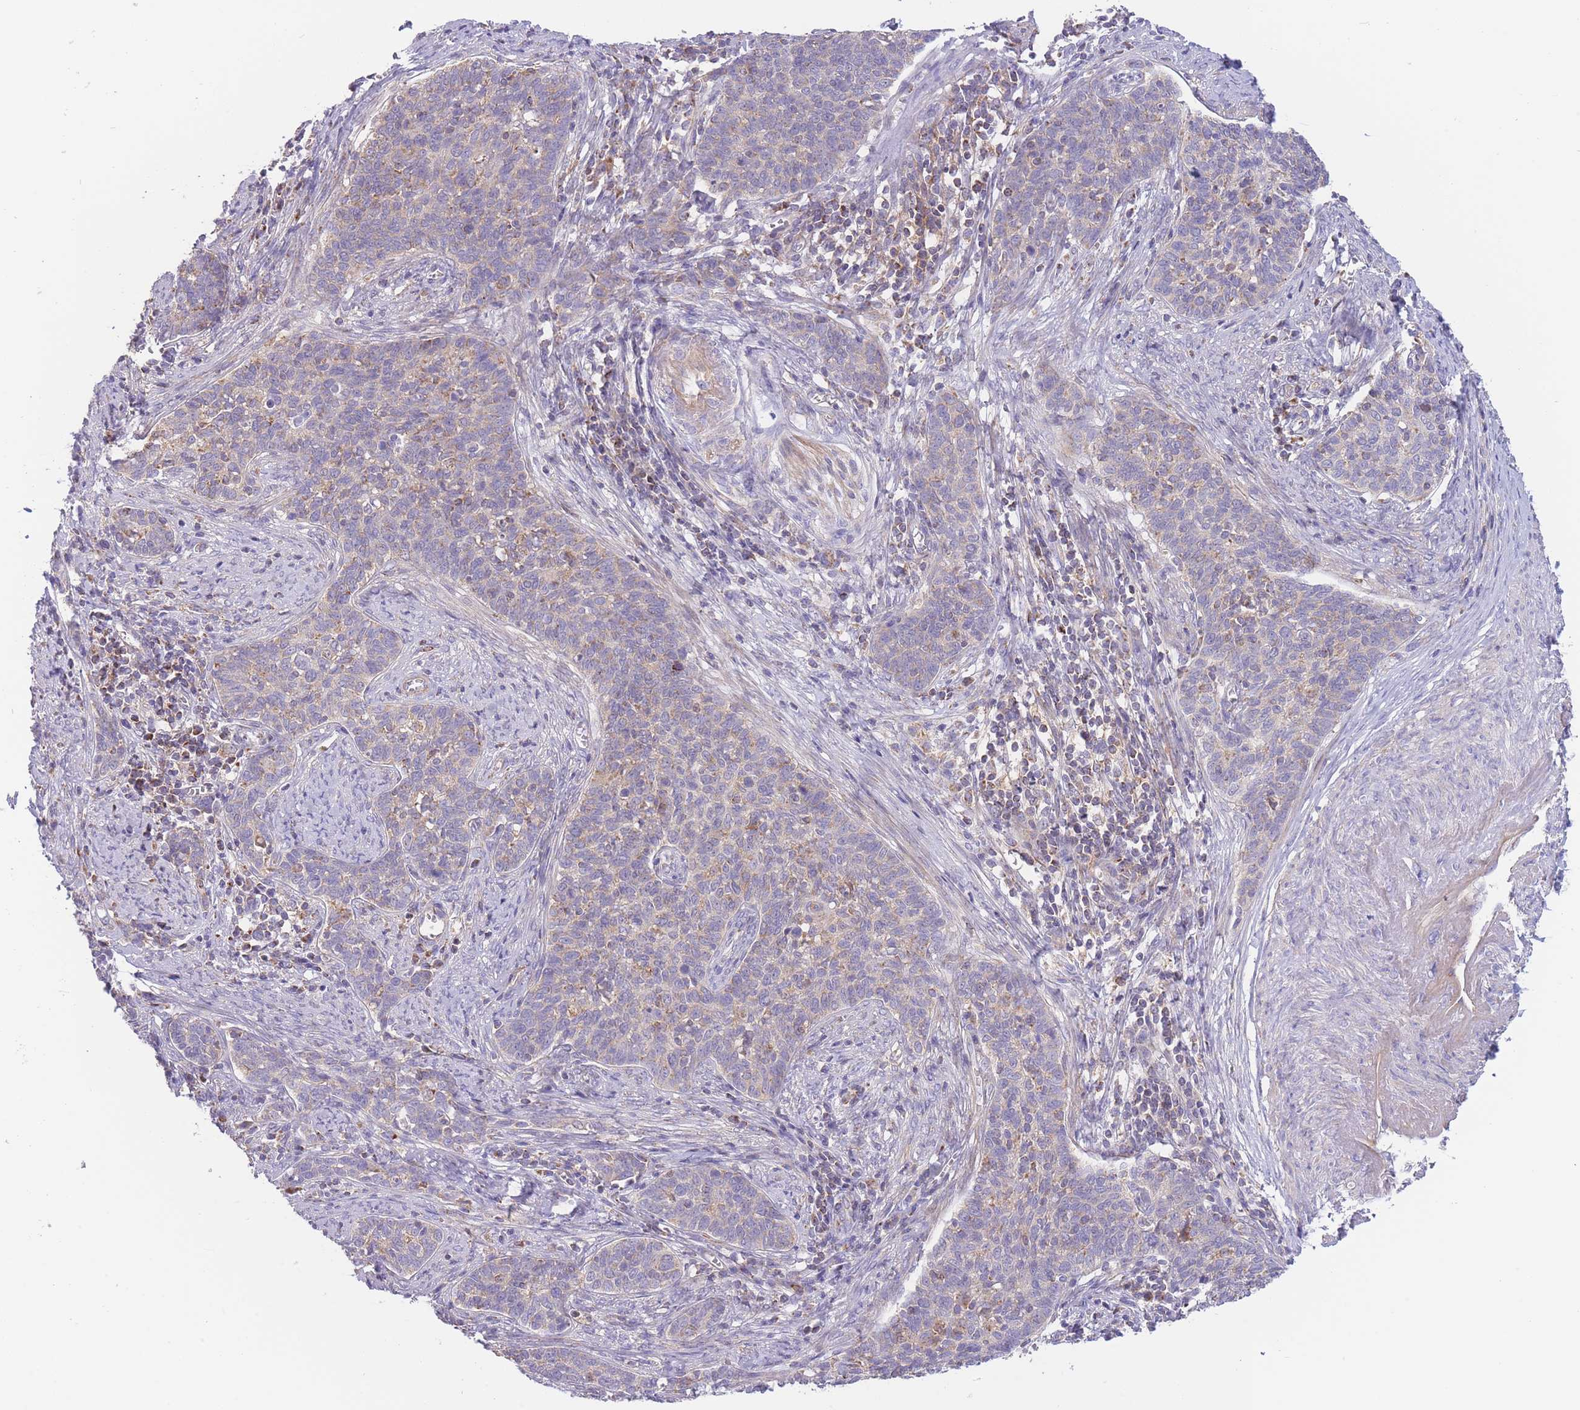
{"staining": {"intensity": "weak", "quantity": "<25%", "location": "cytoplasmic/membranous"}, "tissue": "cervical cancer", "cell_type": "Tumor cells", "image_type": "cancer", "snomed": [{"axis": "morphology", "description": "Squamous cell carcinoma, NOS"}, {"axis": "topography", "description": "Cervix"}], "caption": "DAB (3,3'-diaminobenzidine) immunohistochemical staining of human cervical squamous cell carcinoma exhibits no significant positivity in tumor cells. (DAB (3,3'-diaminobenzidine) immunohistochemistry, high magnification).", "gene": "SLC25A42", "patient": {"sex": "female", "age": 39}}